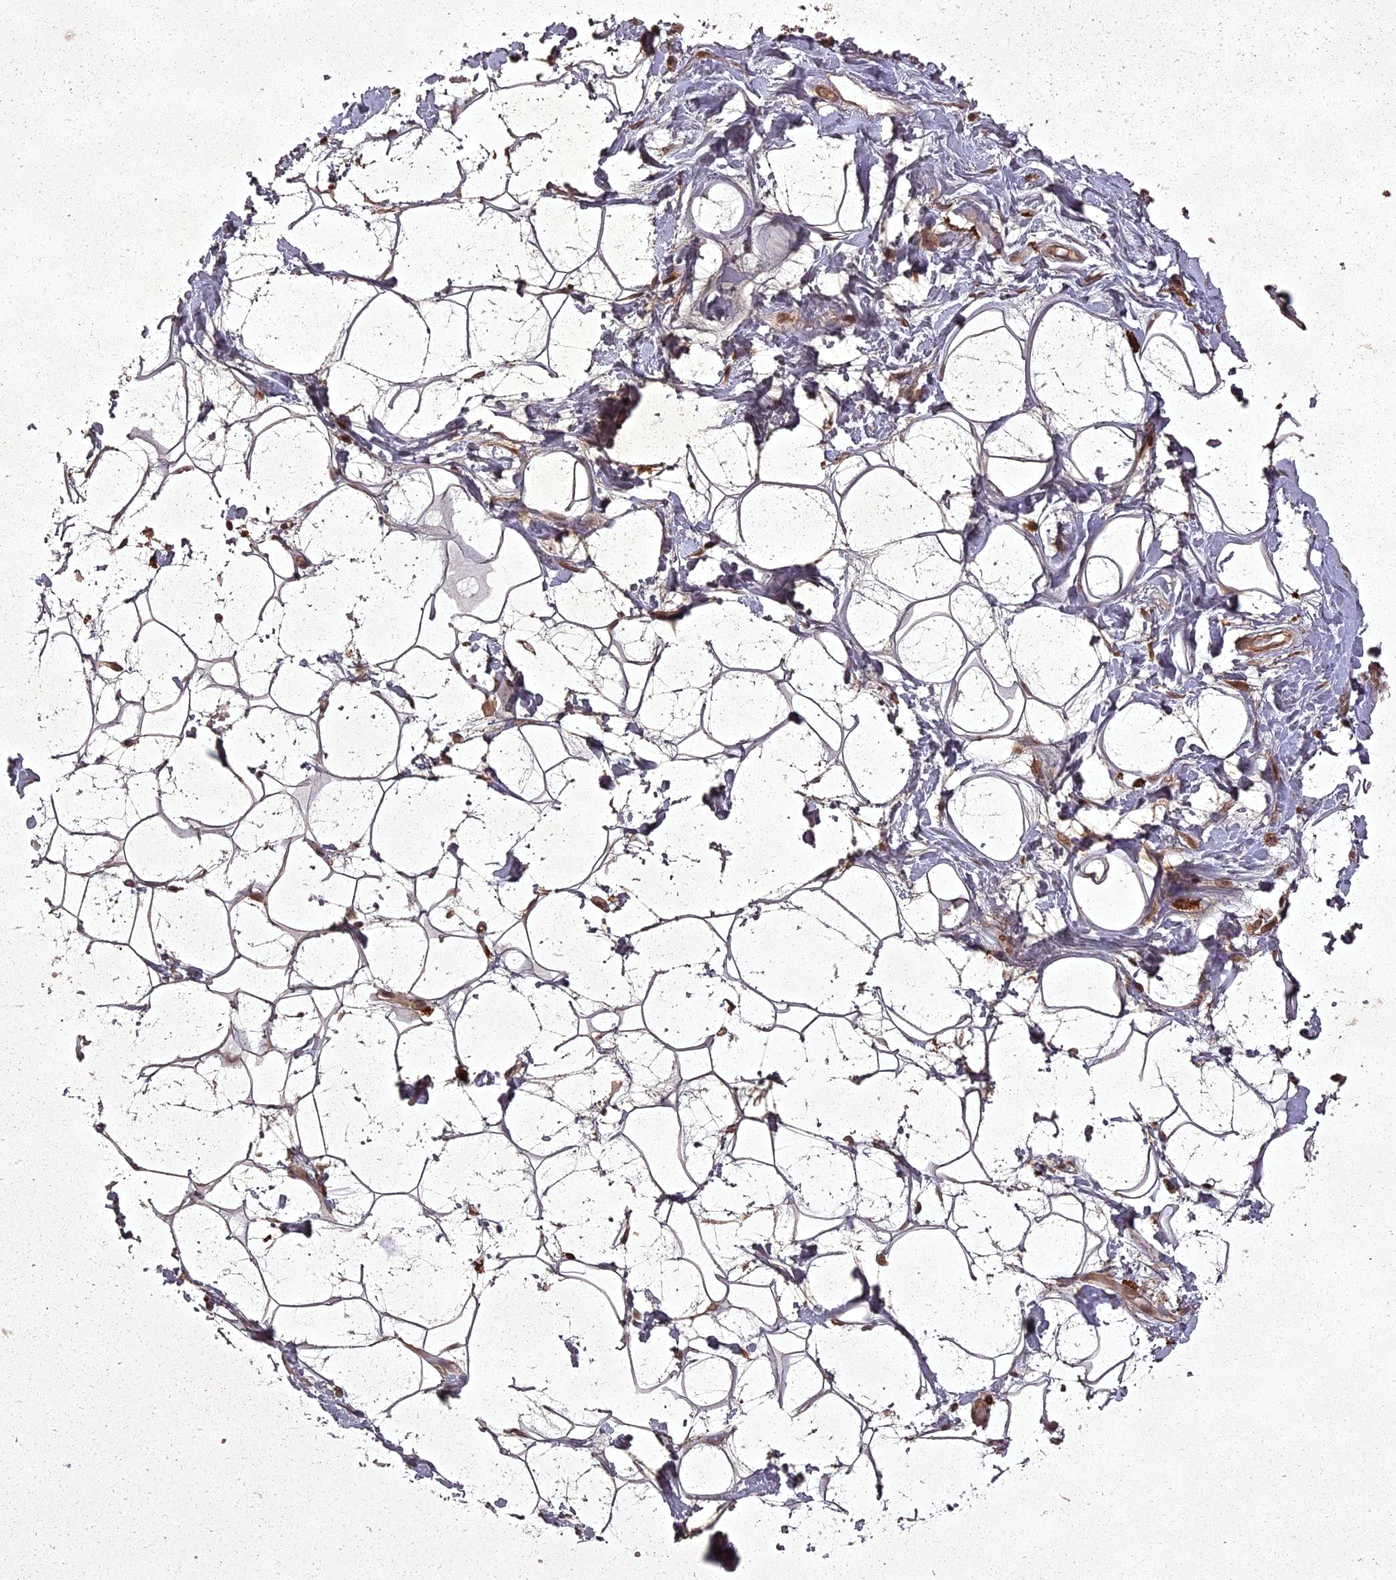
{"staining": {"intensity": "moderate", "quantity": ">75%", "location": "cytoplasmic/membranous"}, "tissue": "adipose tissue", "cell_type": "Adipocytes", "image_type": "normal", "snomed": [{"axis": "morphology", "description": "Normal tissue, NOS"}, {"axis": "topography", "description": "Breast"}], "caption": "Protein expression analysis of normal adipose tissue reveals moderate cytoplasmic/membranous positivity in about >75% of adipocytes.", "gene": "ING5", "patient": {"sex": "female", "age": 26}}